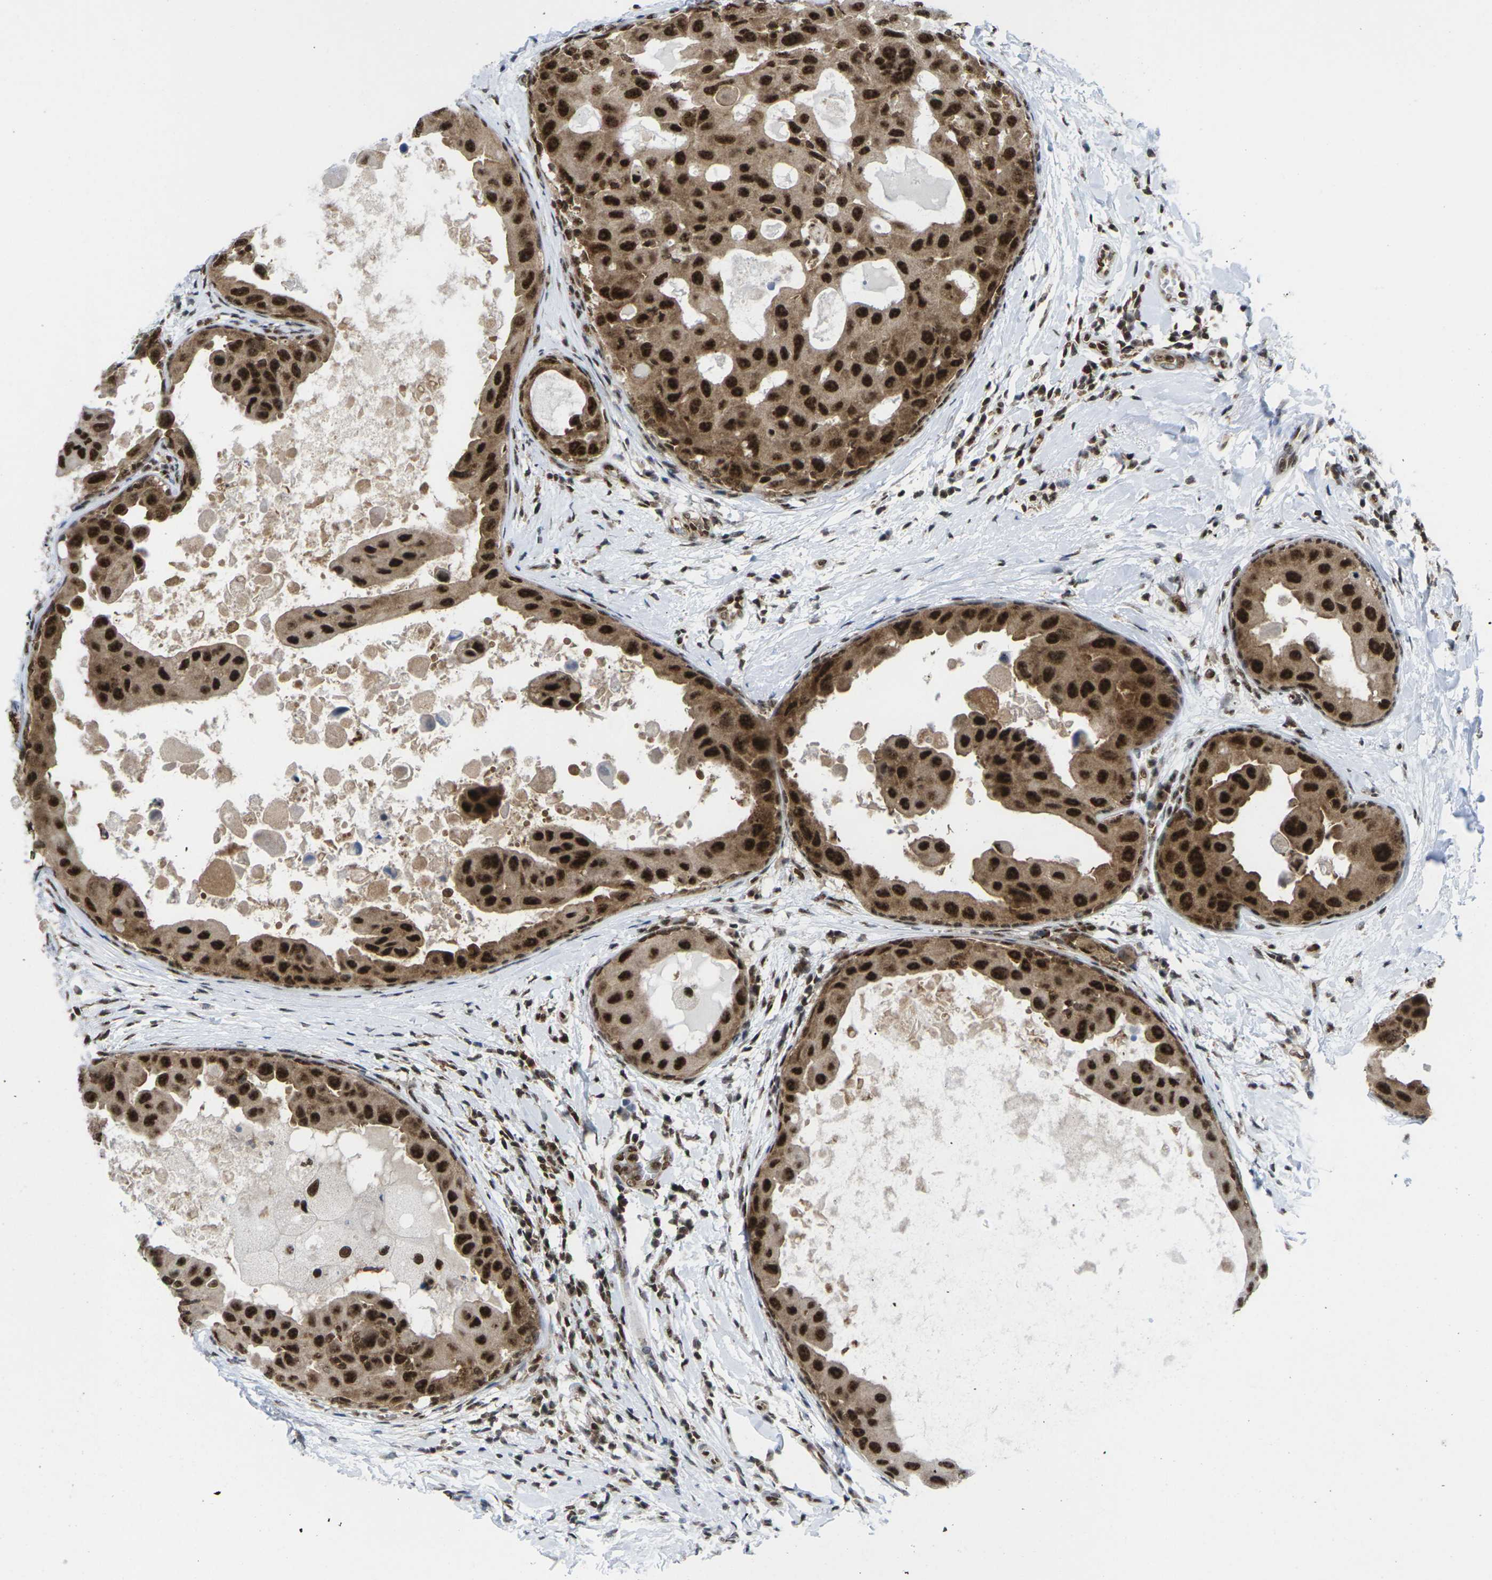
{"staining": {"intensity": "strong", "quantity": ">75%", "location": "cytoplasmic/membranous,nuclear"}, "tissue": "breast cancer", "cell_type": "Tumor cells", "image_type": "cancer", "snomed": [{"axis": "morphology", "description": "Duct carcinoma"}, {"axis": "topography", "description": "Breast"}], "caption": "Protein expression by IHC reveals strong cytoplasmic/membranous and nuclear staining in about >75% of tumor cells in breast cancer (invasive ductal carcinoma).", "gene": "MAGOH", "patient": {"sex": "female", "age": 27}}